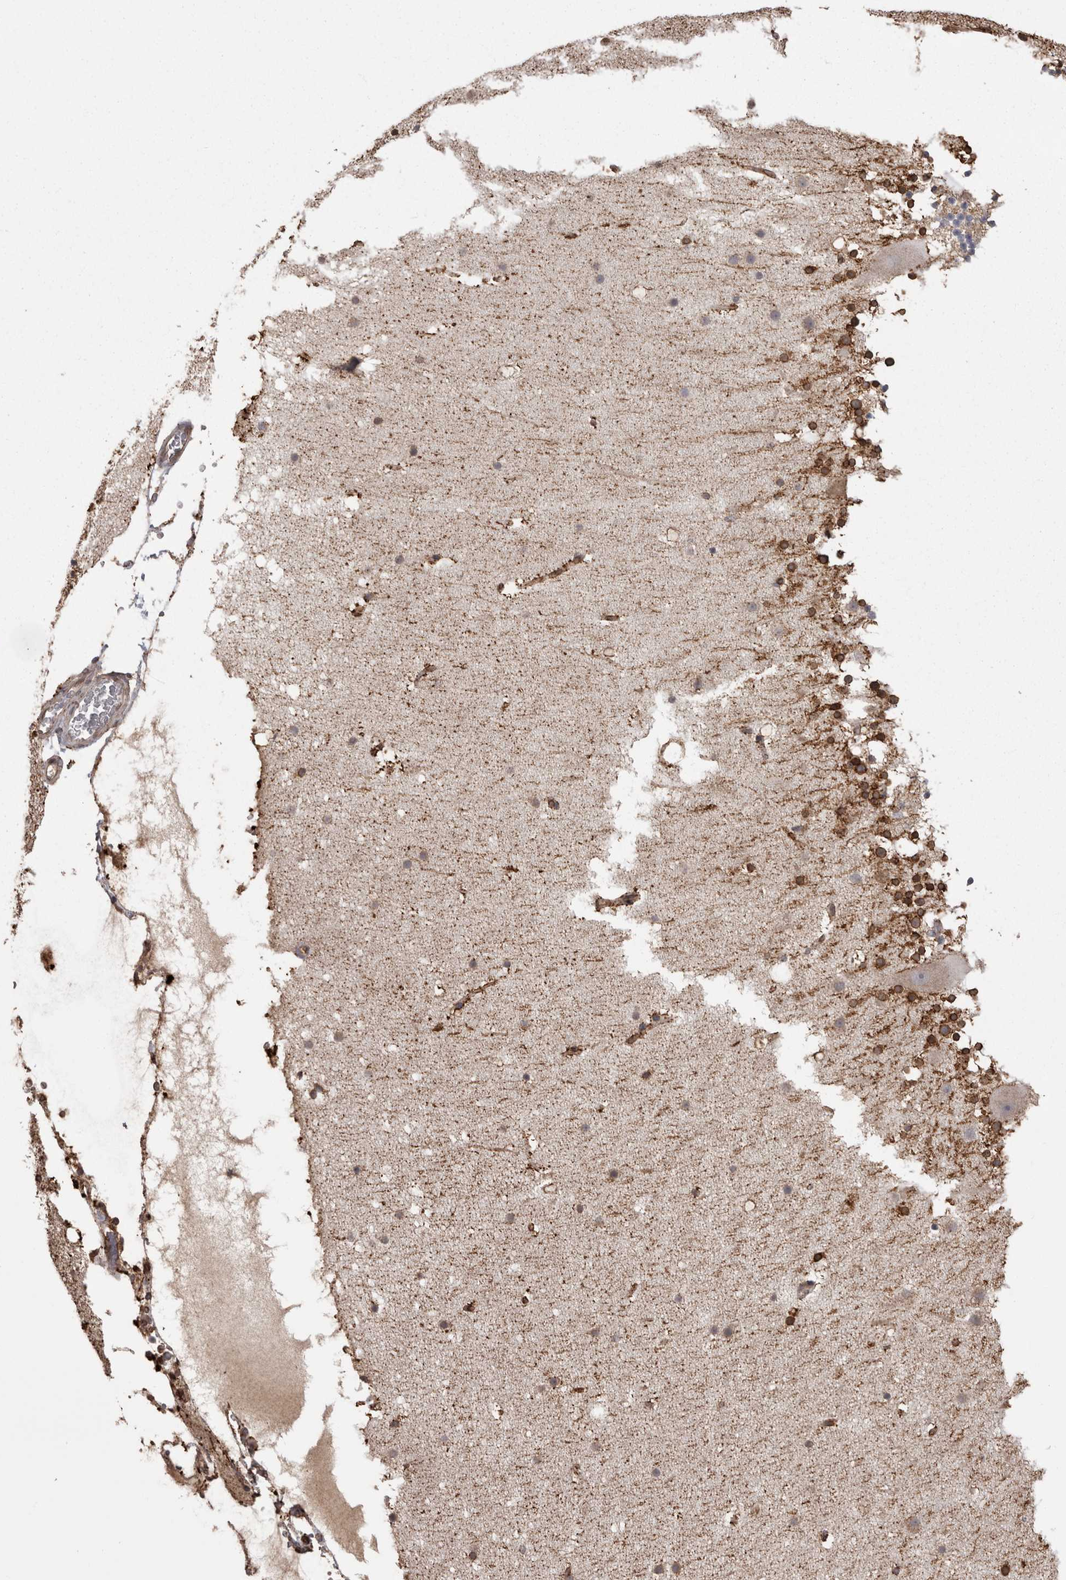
{"staining": {"intensity": "negative", "quantity": "none", "location": "none"}, "tissue": "cerebellum", "cell_type": "Cells in granular layer", "image_type": "normal", "snomed": [{"axis": "morphology", "description": "Normal tissue, NOS"}, {"axis": "topography", "description": "Cerebellum"}], "caption": "Immunohistochemical staining of unremarkable human cerebellum shows no significant staining in cells in granular layer. (Brightfield microscopy of DAB IHC at high magnification).", "gene": "PON2", "patient": {"sex": "male", "age": 57}}